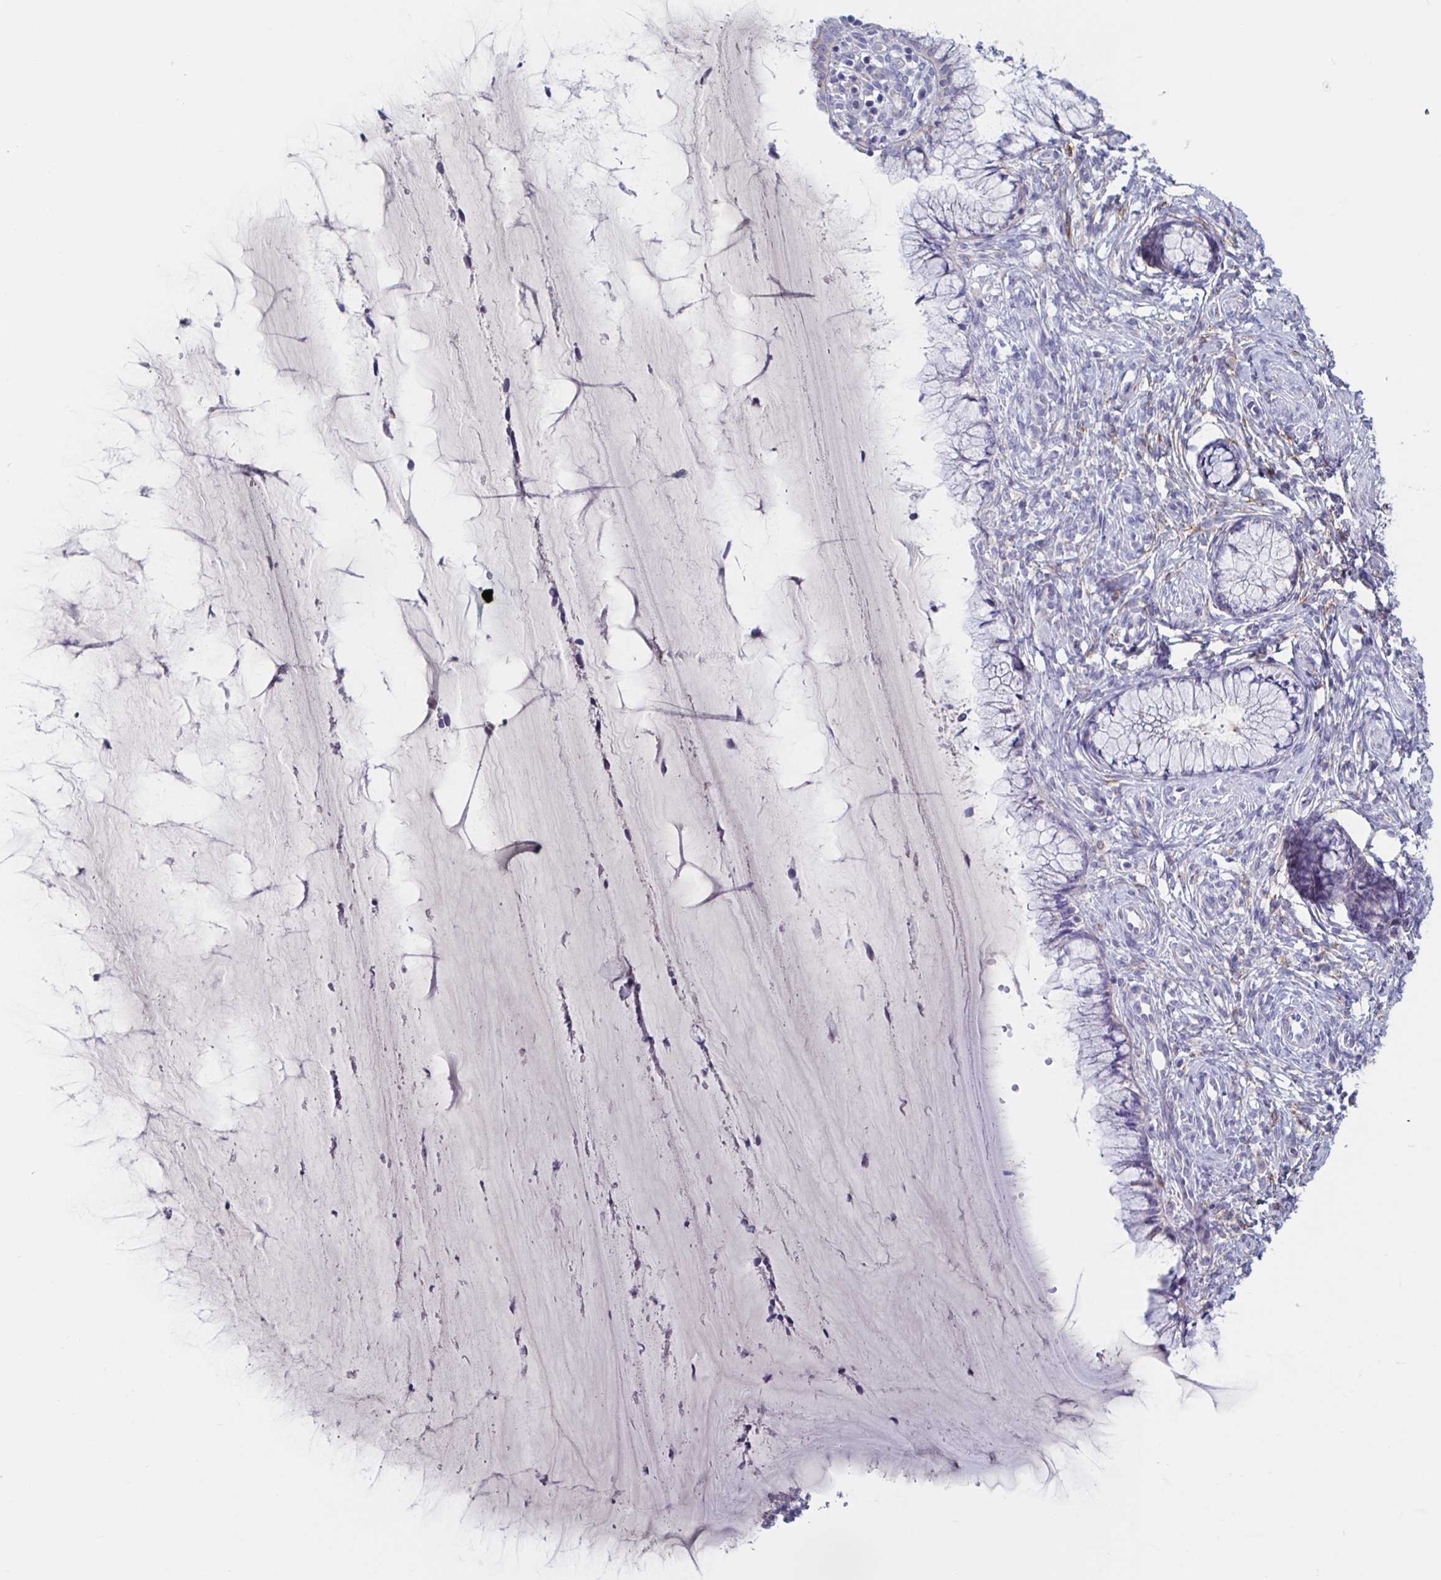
{"staining": {"intensity": "negative", "quantity": "none", "location": "none"}, "tissue": "cervix", "cell_type": "Glandular cells", "image_type": "normal", "snomed": [{"axis": "morphology", "description": "Normal tissue, NOS"}, {"axis": "topography", "description": "Cervix"}], "caption": "An image of human cervix is negative for staining in glandular cells. (DAB (3,3'-diaminobenzidine) immunohistochemistry (IHC), high magnification).", "gene": "ZNHIT2", "patient": {"sex": "female", "age": 37}}